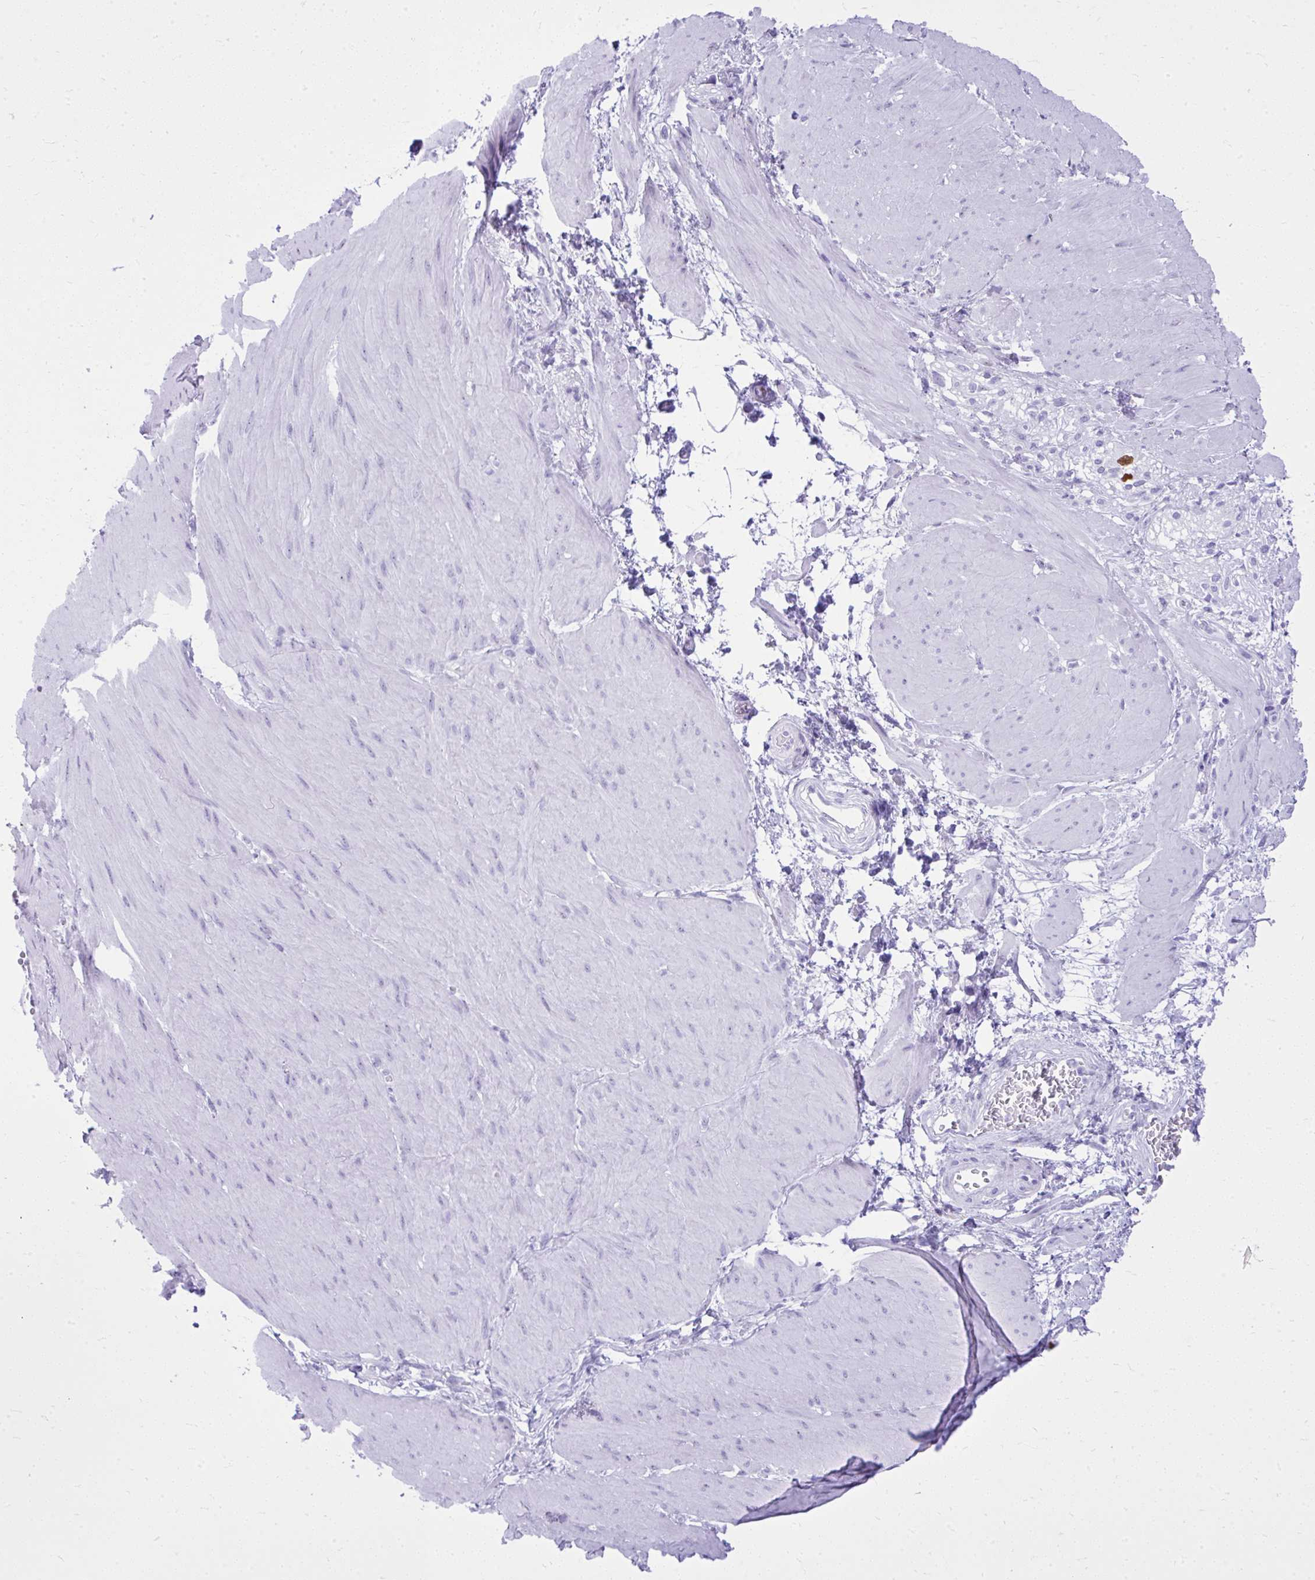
{"staining": {"intensity": "negative", "quantity": "none", "location": "none"}, "tissue": "smooth muscle", "cell_type": "Smooth muscle cells", "image_type": "normal", "snomed": [{"axis": "morphology", "description": "Normal tissue, NOS"}, {"axis": "topography", "description": "Smooth muscle"}, {"axis": "topography", "description": "Rectum"}], "caption": "An IHC histopathology image of benign smooth muscle is shown. There is no staining in smooth muscle cells of smooth muscle. (Immunohistochemistry, brightfield microscopy, high magnification).", "gene": "RALYL", "patient": {"sex": "male", "age": 53}}